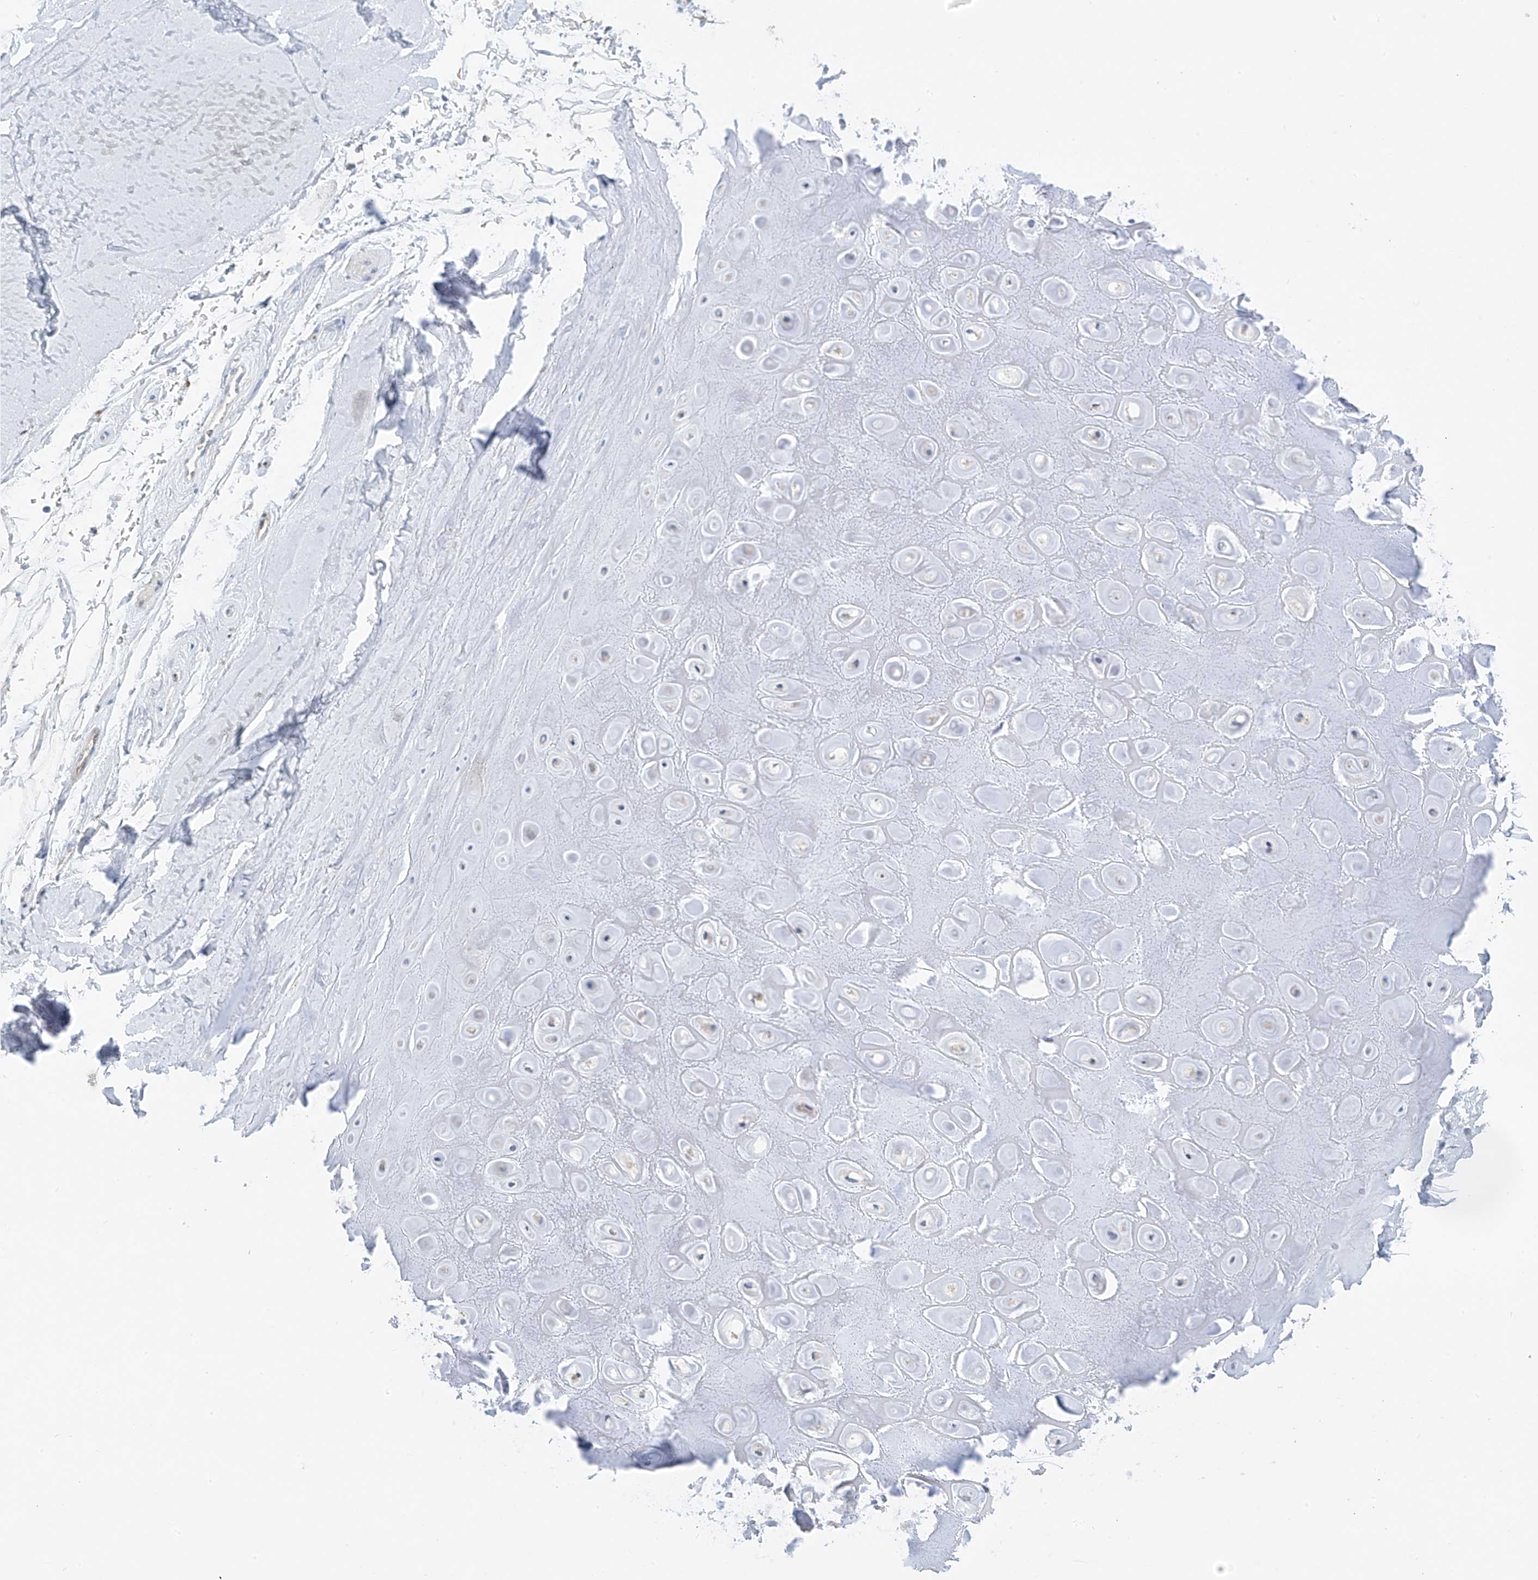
{"staining": {"intensity": "negative", "quantity": "none", "location": "none"}, "tissue": "adipose tissue", "cell_type": "Adipocytes", "image_type": "normal", "snomed": [{"axis": "morphology", "description": "Normal tissue, NOS"}, {"axis": "morphology", "description": "Basal cell carcinoma"}, {"axis": "topography", "description": "Skin"}], "caption": "Immunohistochemistry photomicrograph of benign adipose tissue: human adipose tissue stained with DAB (3,3'-diaminobenzidine) reveals no significant protein expression in adipocytes.", "gene": "RPL4", "patient": {"sex": "female", "age": 89}}